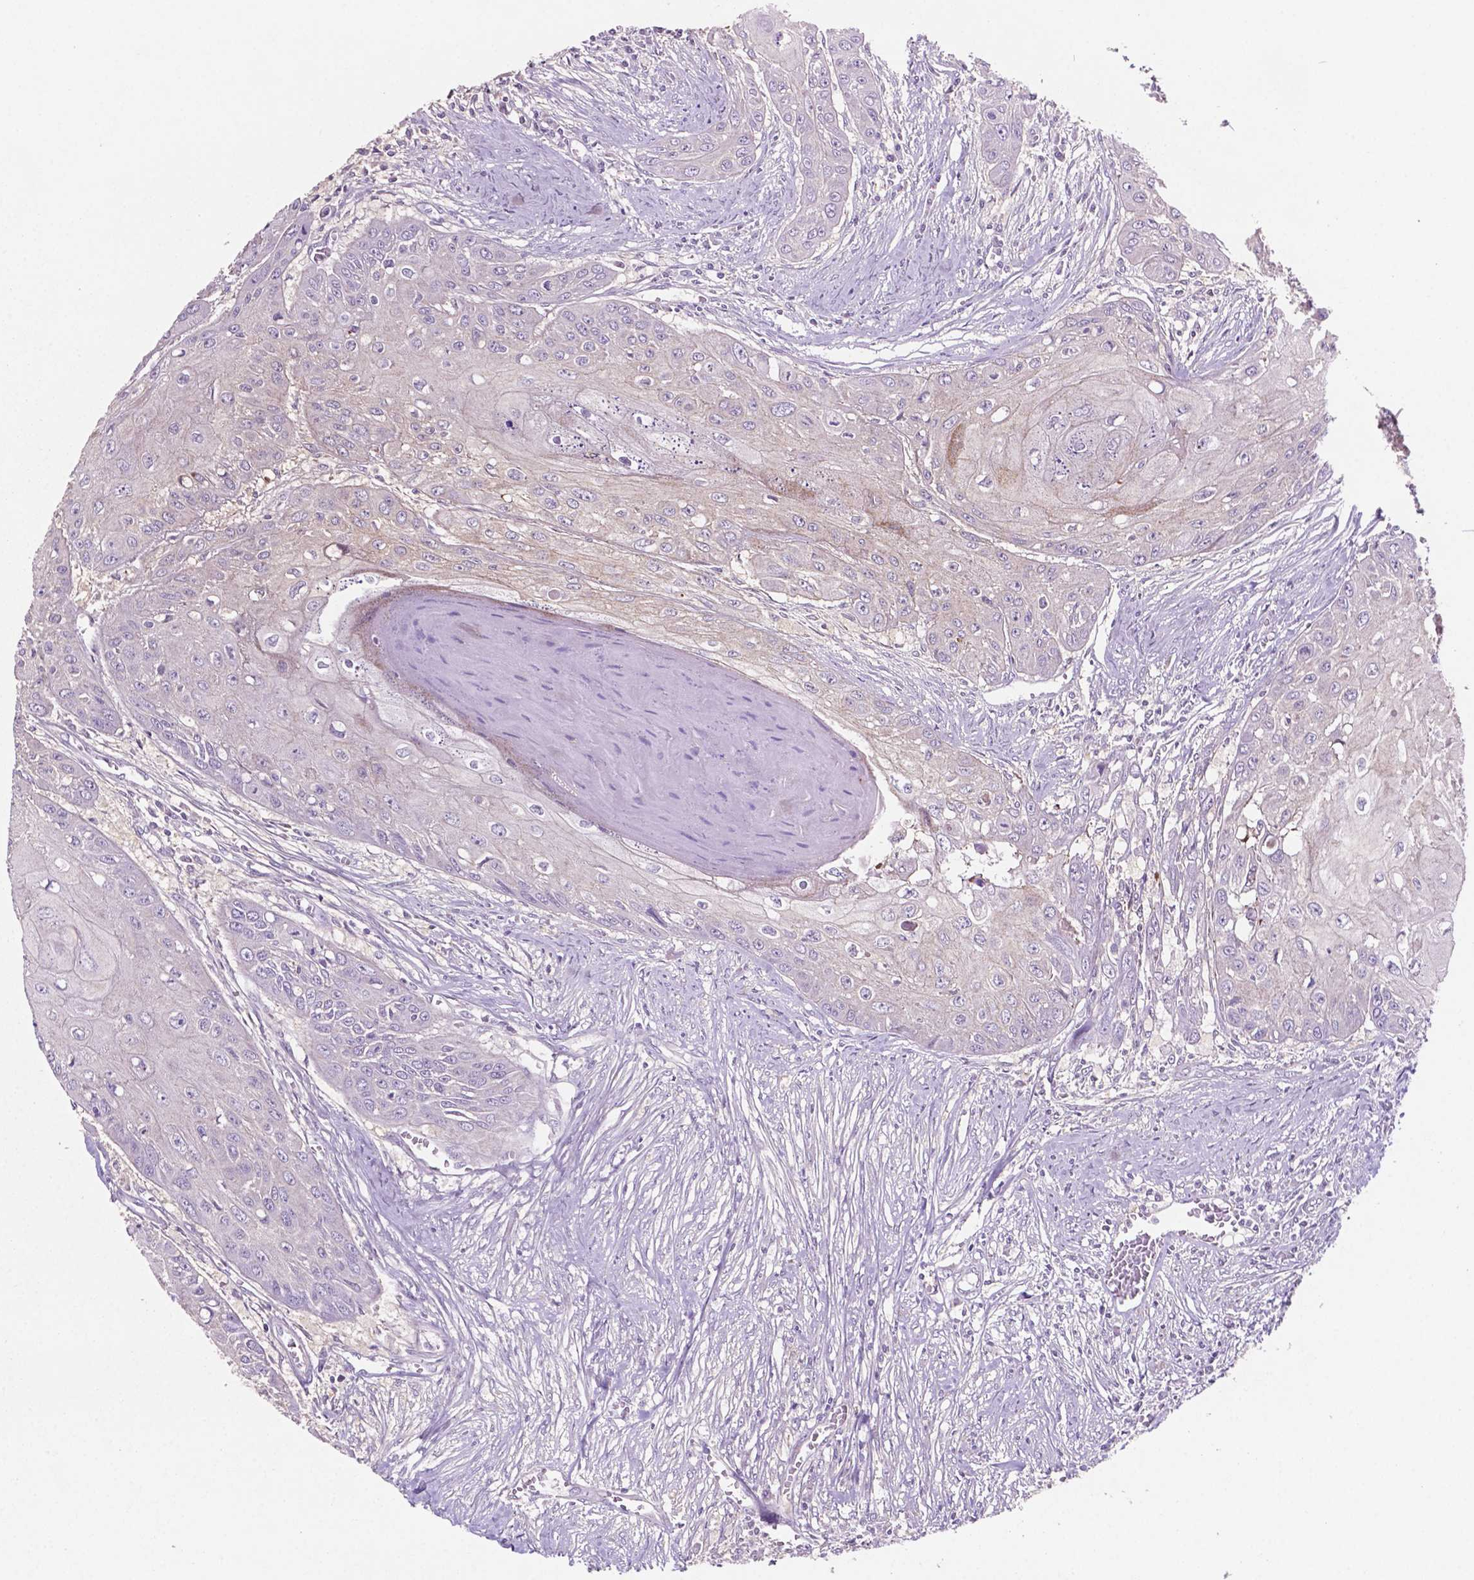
{"staining": {"intensity": "negative", "quantity": "none", "location": "none"}, "tissue": "head and neck cancer", "cell_type": "Tumor cells", "image_type": "cancer", "snomed": [{"axis": "morphology", "description": "Squamous cell carcinoma, NOS"}, {"axis": "topography", "description": "Oral tissue"}, {"axis": "topography", "description": "Head-Neck"}], "caption": "High power microscopy histopathology image of an immunohistochemistry histopathology image of head and neck cancer (squamous cell carcinoma), revealing no significant positivity in tumor cells. (DAB (3,3'-diaminobenzidine) IHC with hematoxylin counter stain).", "gene": "LDHA", "patient": {"sex": "male", "age": 71}}